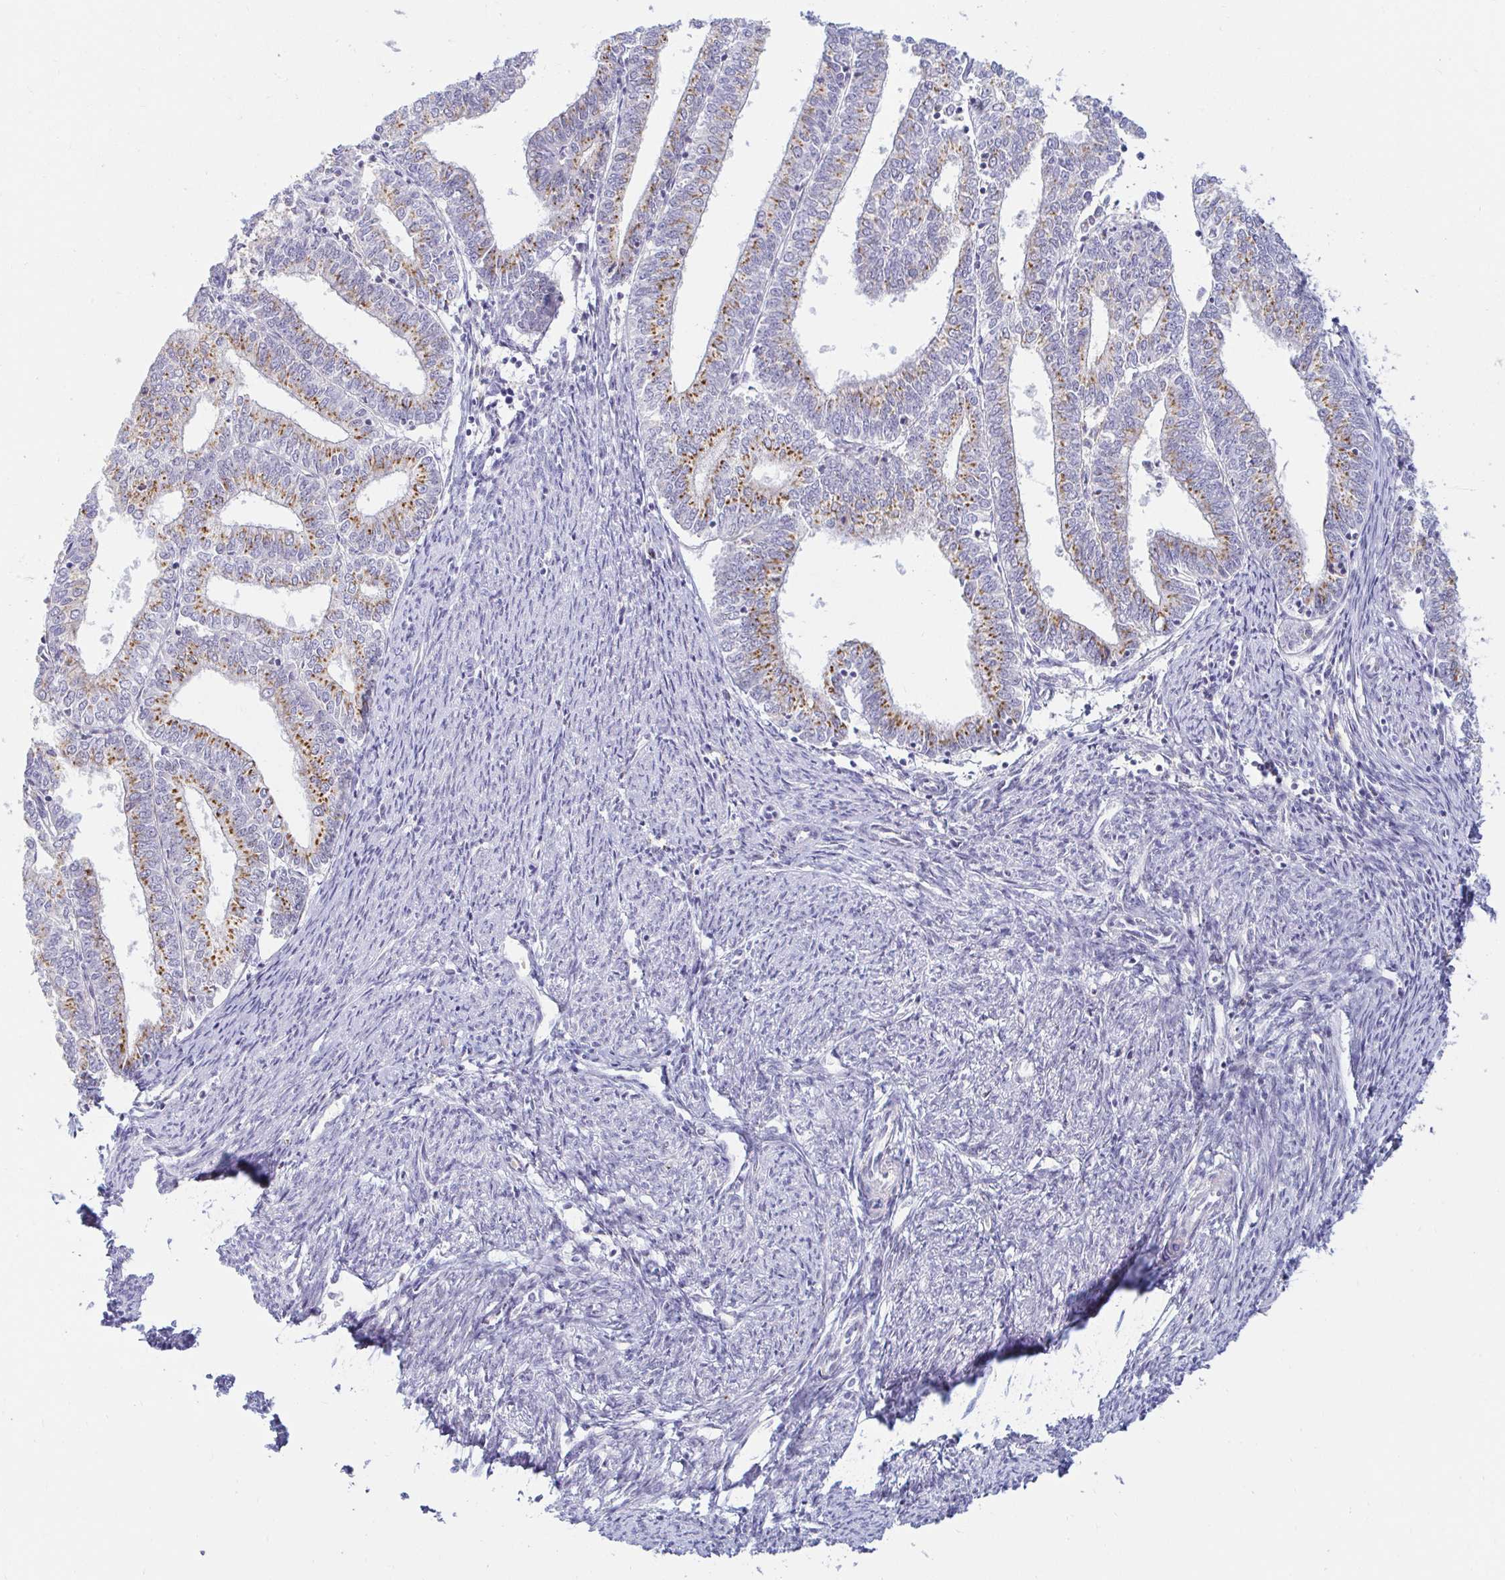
{"staining": {"intensity": "moderate", "quantity": "25%-75%", "location": "cytoplasmic/membranous"}, "tissue": "endometrial cancer", "cell_type": "Tumor cells", "image_type": "cancer", "snomed": [{"axis": "morphology", "description": "Adenocarcinoma, NOS"}, {"axis": "topography", "description": "Endometrium"}], "caption": "Immunohistochemistry (IHC) (DAB (3,3'-diaminobenzidine)) staining of human adenocarcinoma (endometrial) shows moderate cytoplasmic/membranous protein positivity in about 25%-75% of tumor cells.", "gene": "OR51D1", "patient": {"sex": "female", "age": 61}}